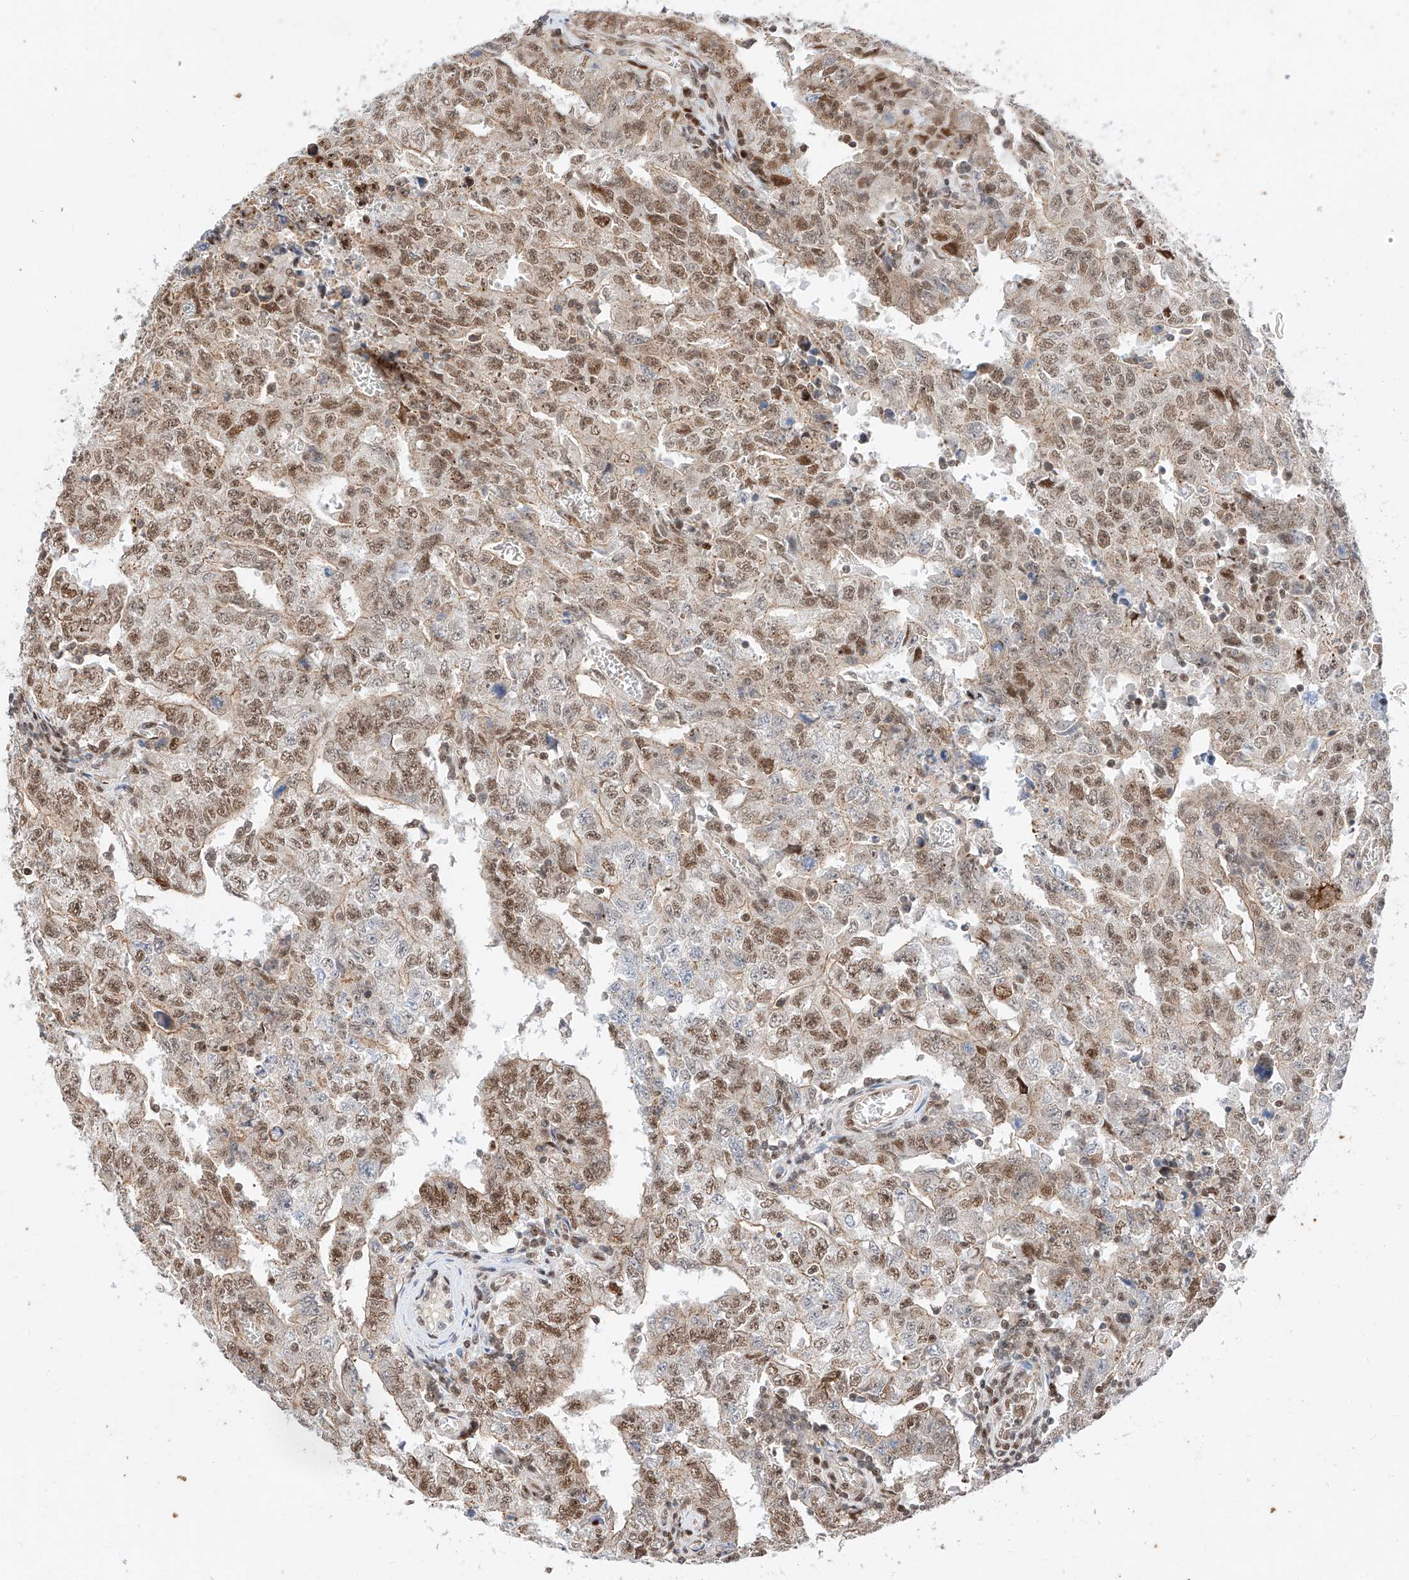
{"staining": {"intensity": "moderate", "quantity": ">75%", "location": "nuclear"}, "tissue": "testis cancer", "cell_type": "Tumor cells", "image_type": "cancer", "snomed": [{"axis": "morphology", "description": "Carcinoma, Embryonal, NOS"}, {"axis": "topography", "description": "Testis"}], "caption": "A micrograph showing moderate nuclear staining in approximately >75% of tumor cells in embryonal carcinoma (testis), as visualized by brown immunohistochemical staining.", "gene": "HDAC9", "patient": {"sex": "male", "age": 26}}